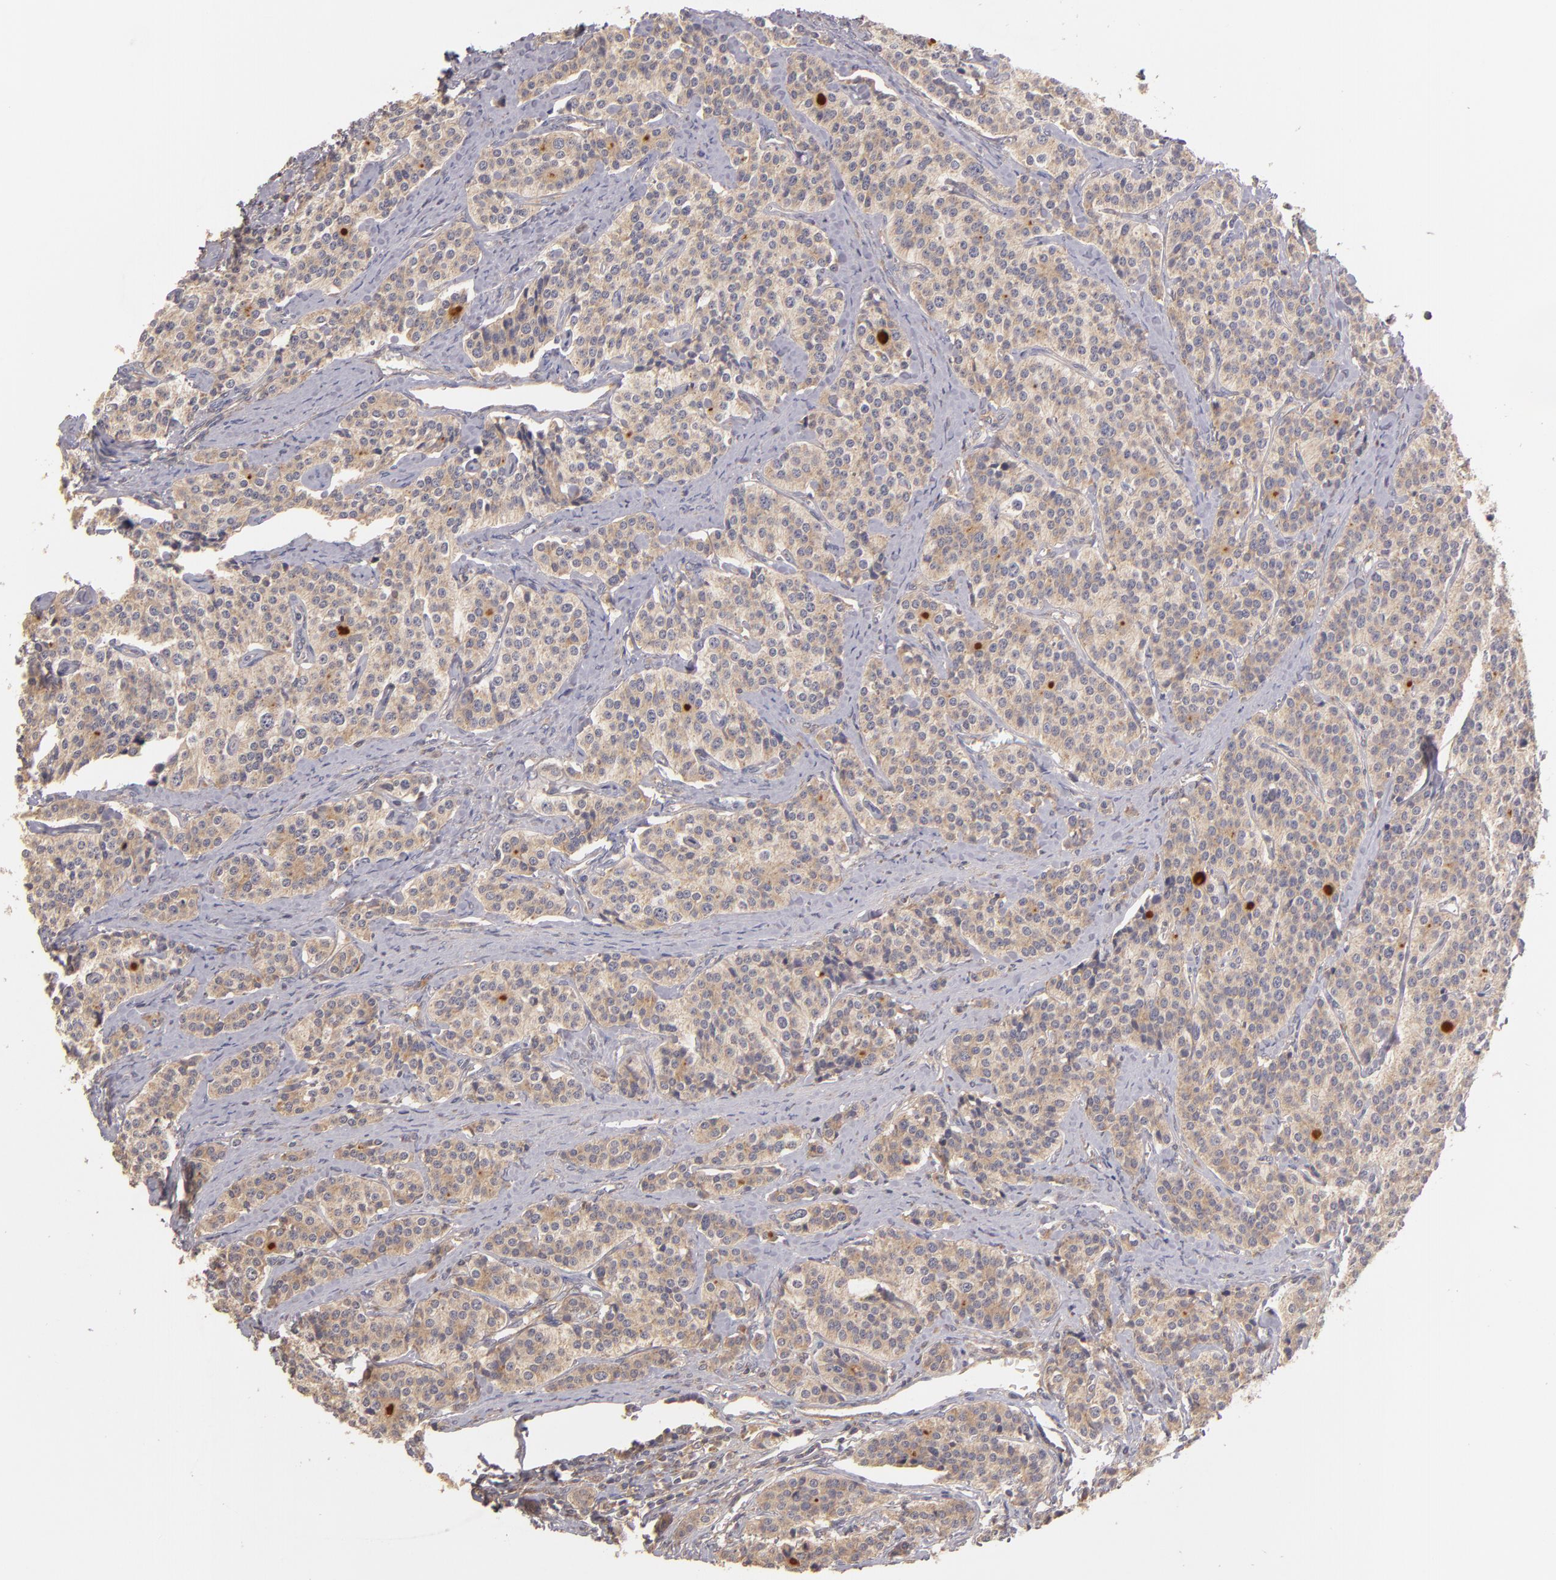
{"staining": {"intensity": "moderate", "quantity": ">75%", "location": "cytoplasmic/membranous"}, "tissue": "carcinoid", "cell_type": "Tumor cells", "image_type": "cancer", "snomed": [{"axis": "morphology", "description": "Carcinoid, malignant, NOS"}, {"axis": "topography", "description": "Small intestine"}], "caption": "Protein analysis of malignant carcinoid tissue displays moderate cytoplasmic/membranous positivity in about >75% of tumor cells.", "gene": "UPF3B", "patient": {"sex": "male", "age": 63}}